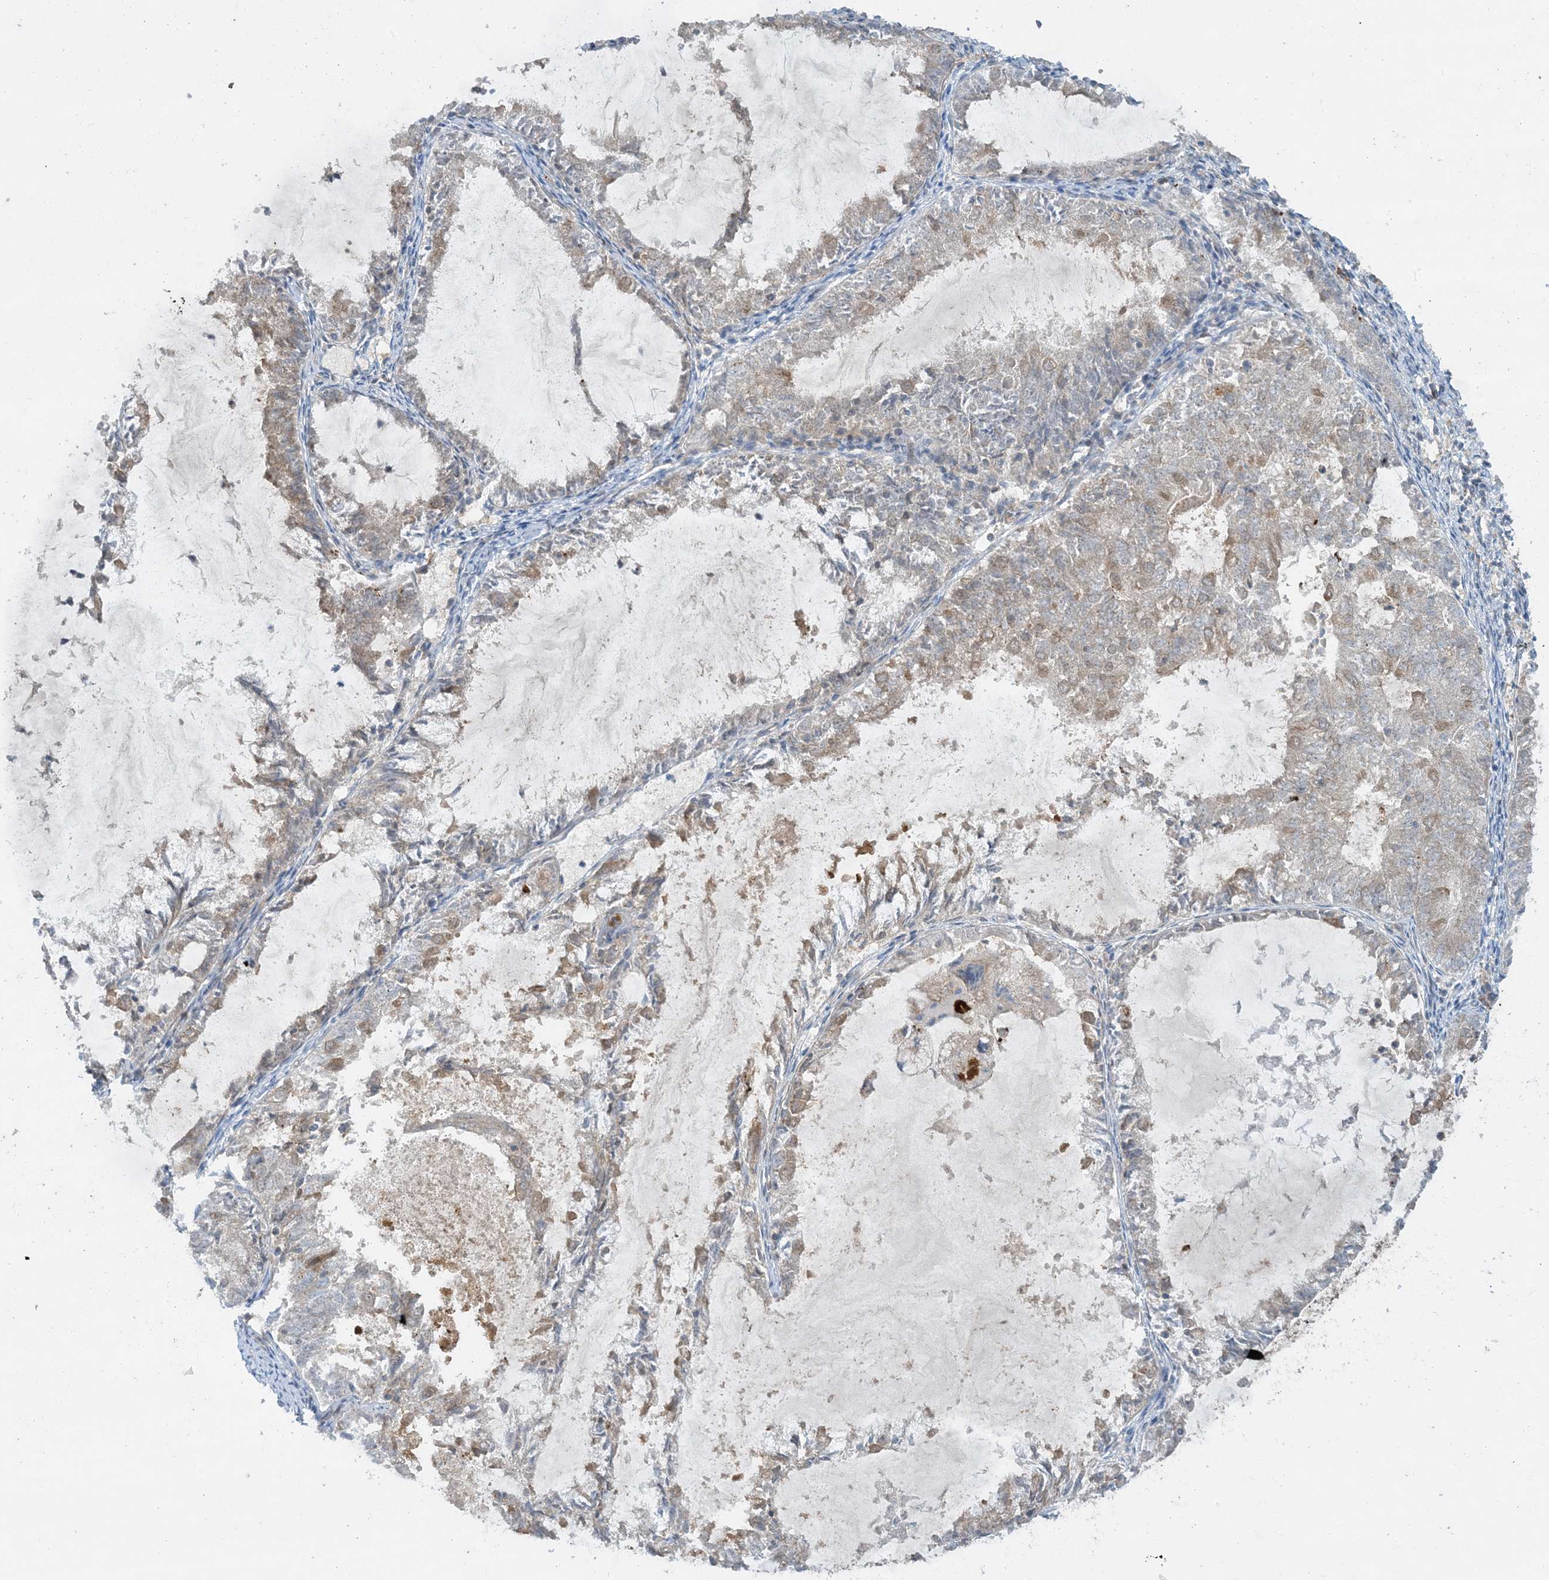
{"staining": {"intensity": "weak", "quantity": "<25%", "location": "nuclear"}, "tissue": "endometrial cancer", "cell_type": "Tumor cells", "image_type": "cancer", "snomed": [{"axis": "morphology", "description": "Adenocarcinoma, NOS"}, {"axis": "topography", "description": "Endometrium"}], "caption": "Protein analysis of endometrial cancer (adenocarcinoma) reveals no significant expression in tumor cells.", "gene": "STAM2", "patient": {"sex": "female", "age": 57}}